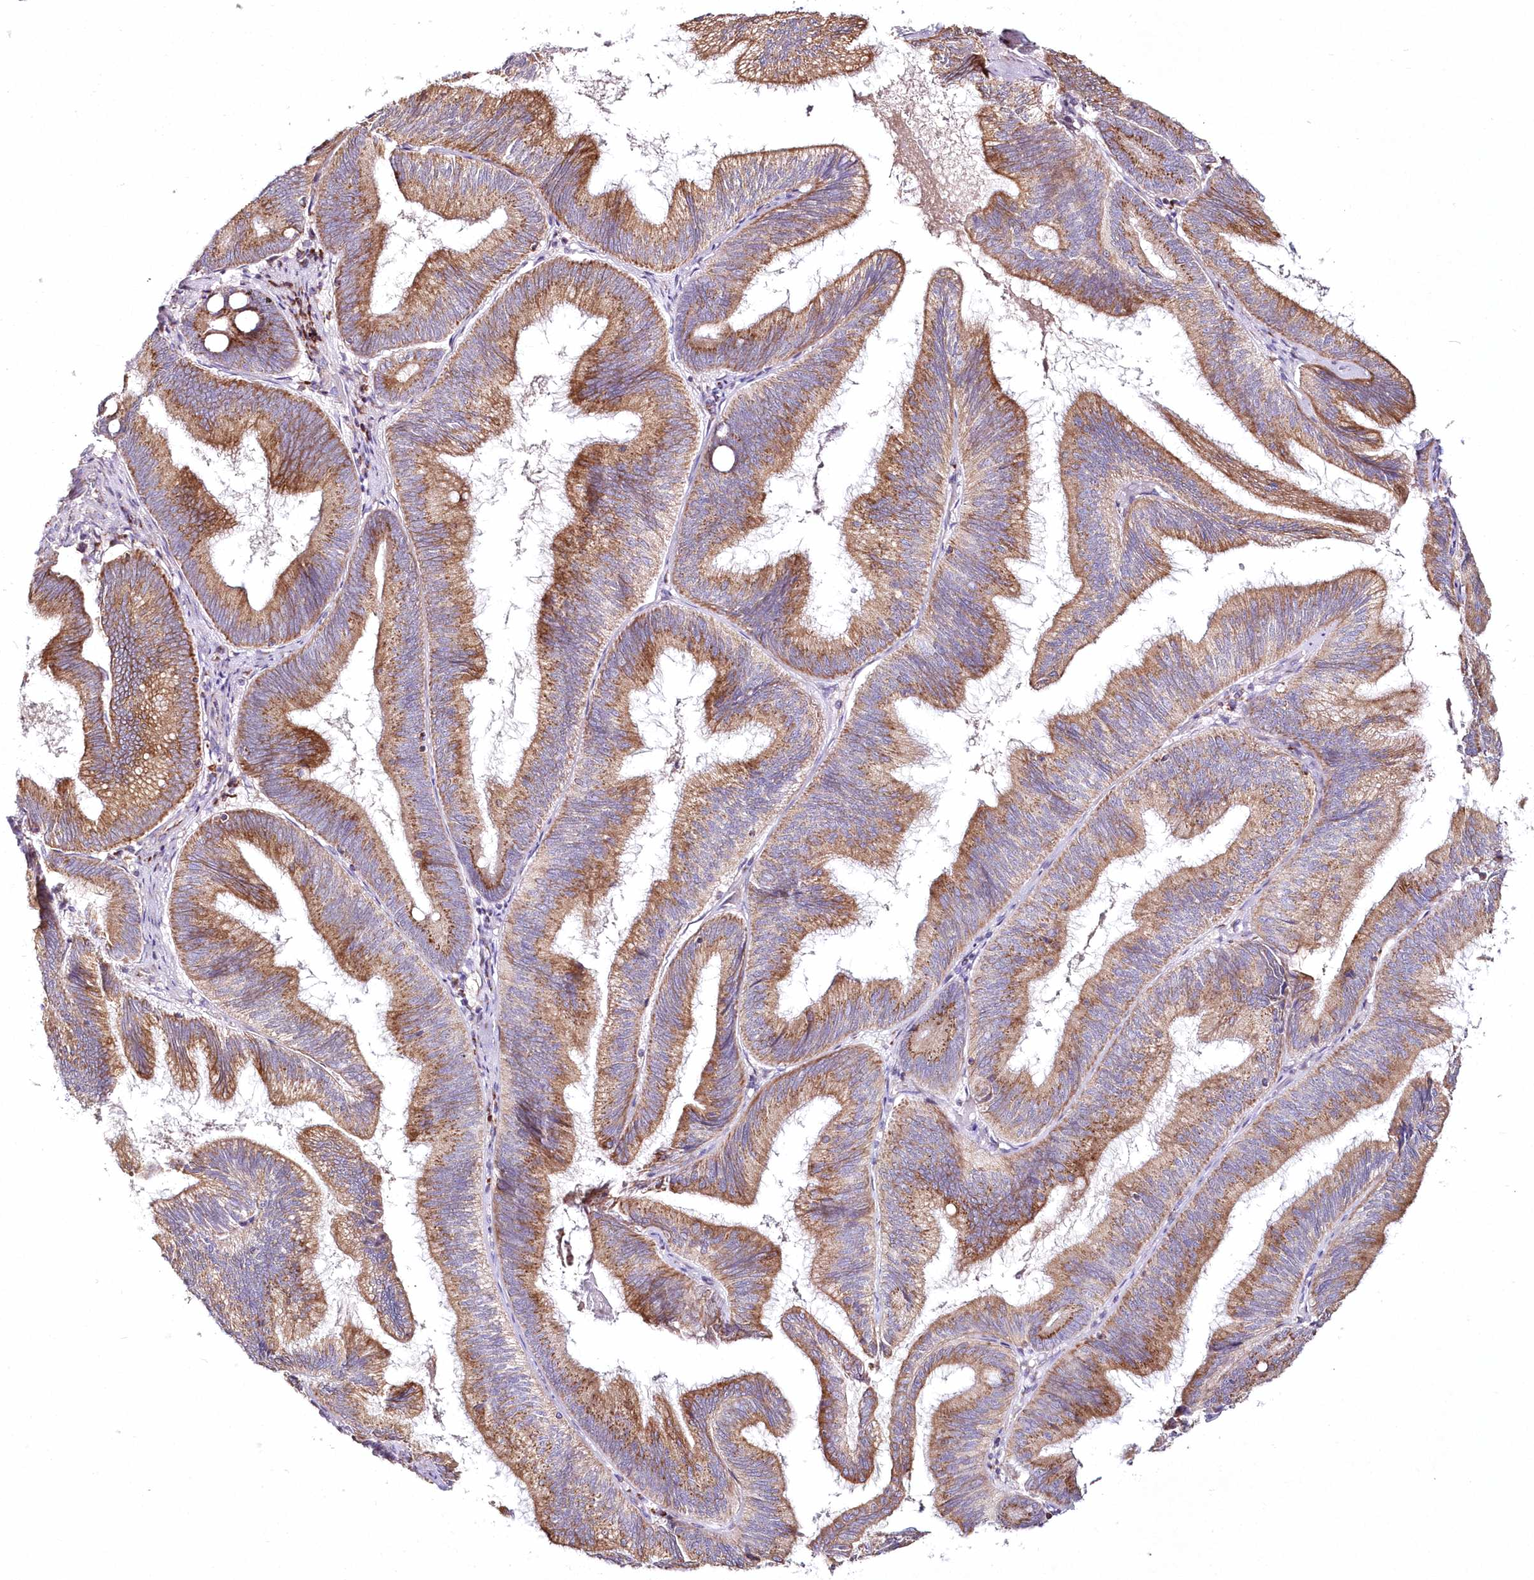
{"staining": {"intensity": "moderate", "quantity": ">75%", "location": "cytoplasmic/membranous"}, "tissue": "pancreatic cancer", "cell_type": "Tumor cells", "image_type": "cancer", "snomed": [{"axis": "morphology", "description": "Adenocarcinoma, NOS"}, {"axis": "topography", "description": "Pancreas"}], "caption": "Immunohistochemical staining of human pancreatic cancer reveals moderate cytoplasmic/membranous protein expression in about >75% of tumor cells.", "gene": "DNA2", "patient": {"sex": "male", "age": 82}}